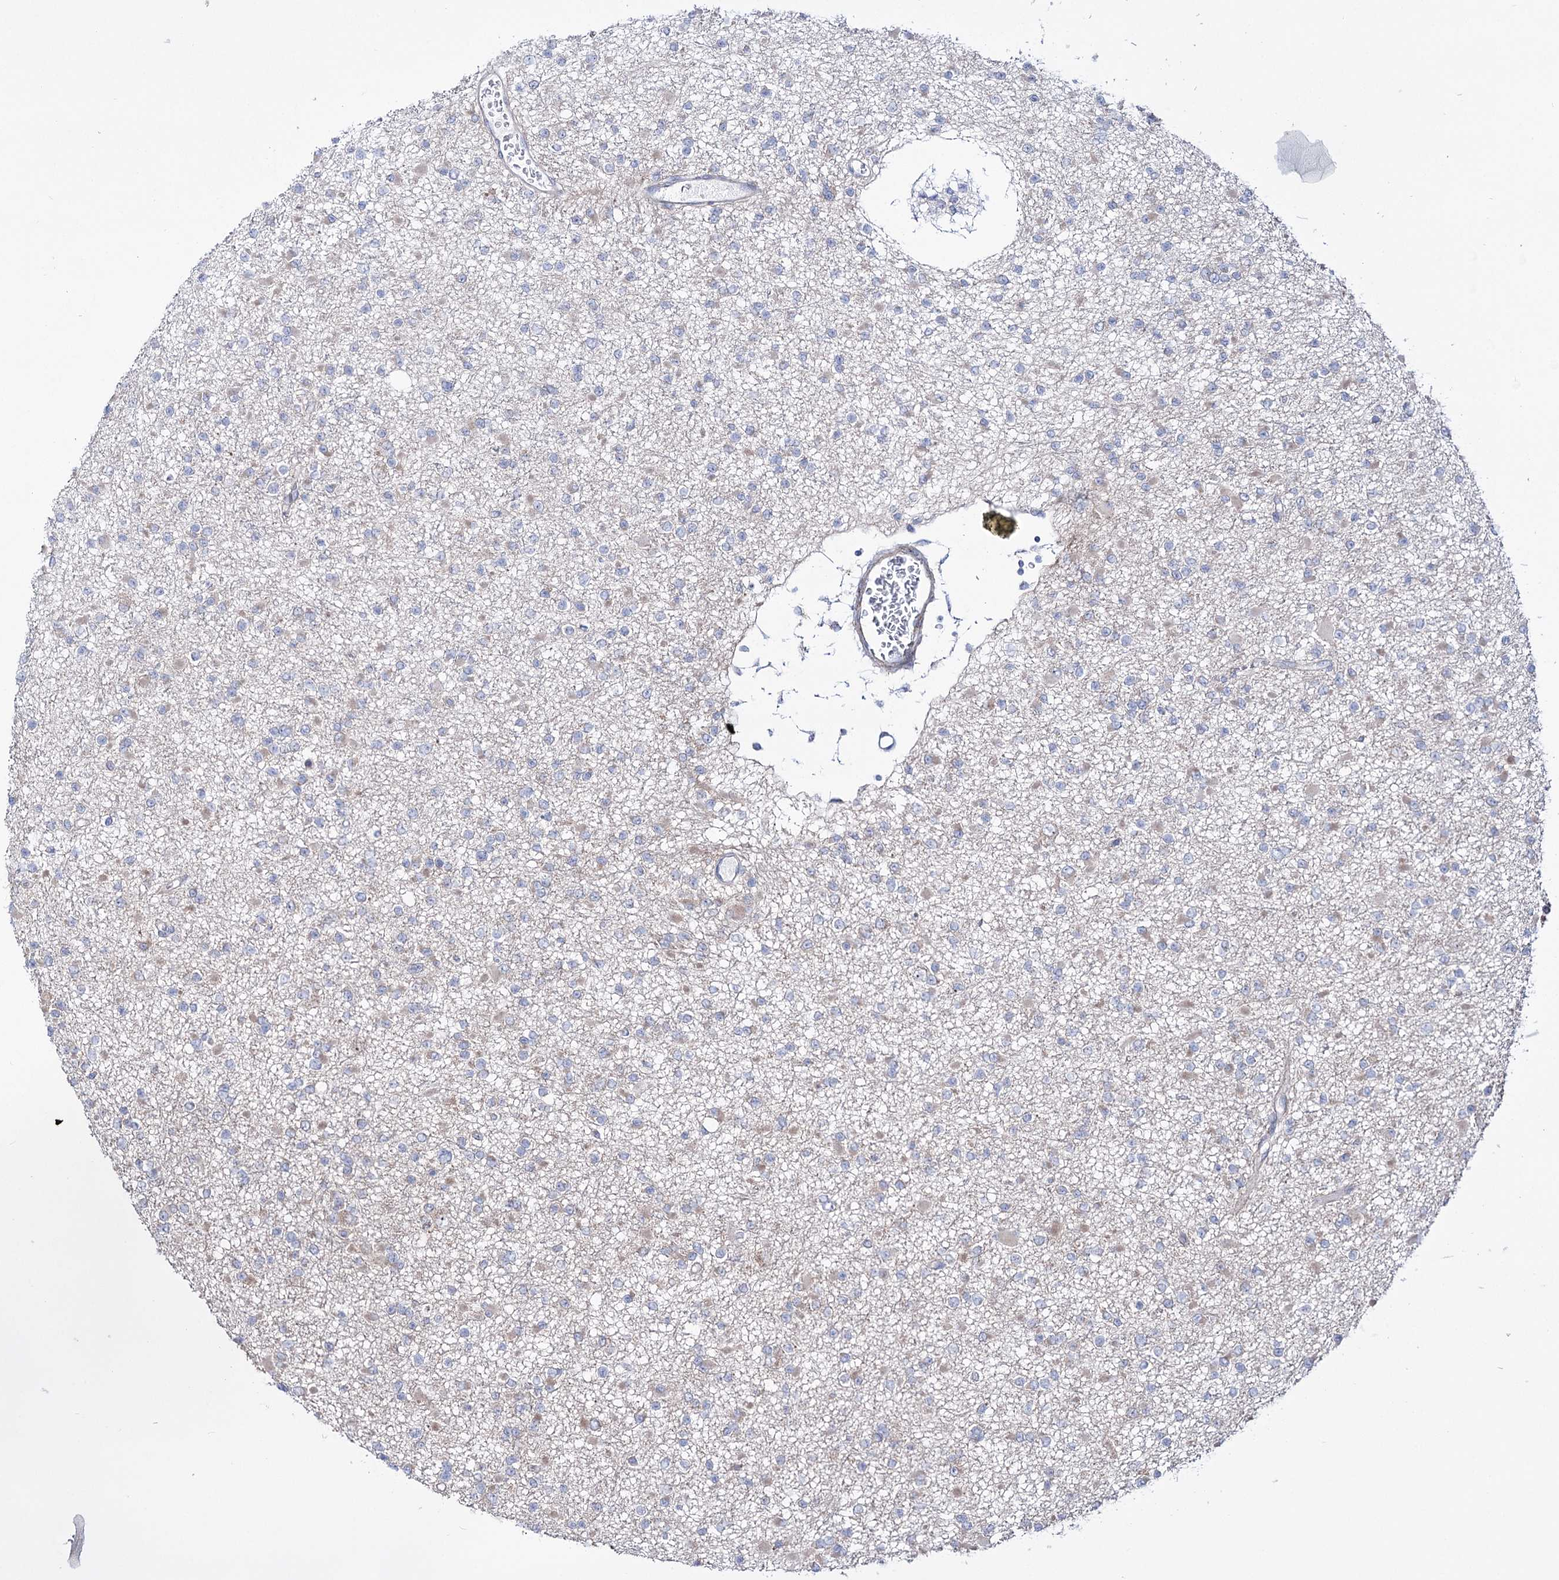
{"staining": {"intensity": "negative", "quantity": "none", "location": "none"}, "tissue": "glioma", "cell_type": "Tumor cells", "image_type": "cancer", "snomed": [{"axis": "morphology", "description": "Glioma, malignant, Low grade"}, {"axis": "topography", "description": "Brain"}], "caption": "IHC of human malignant glioma (low-grade) shows no expression in tumor cells.", "gene": "METTL5", "patient": {"sex": "female", "age": 22}}